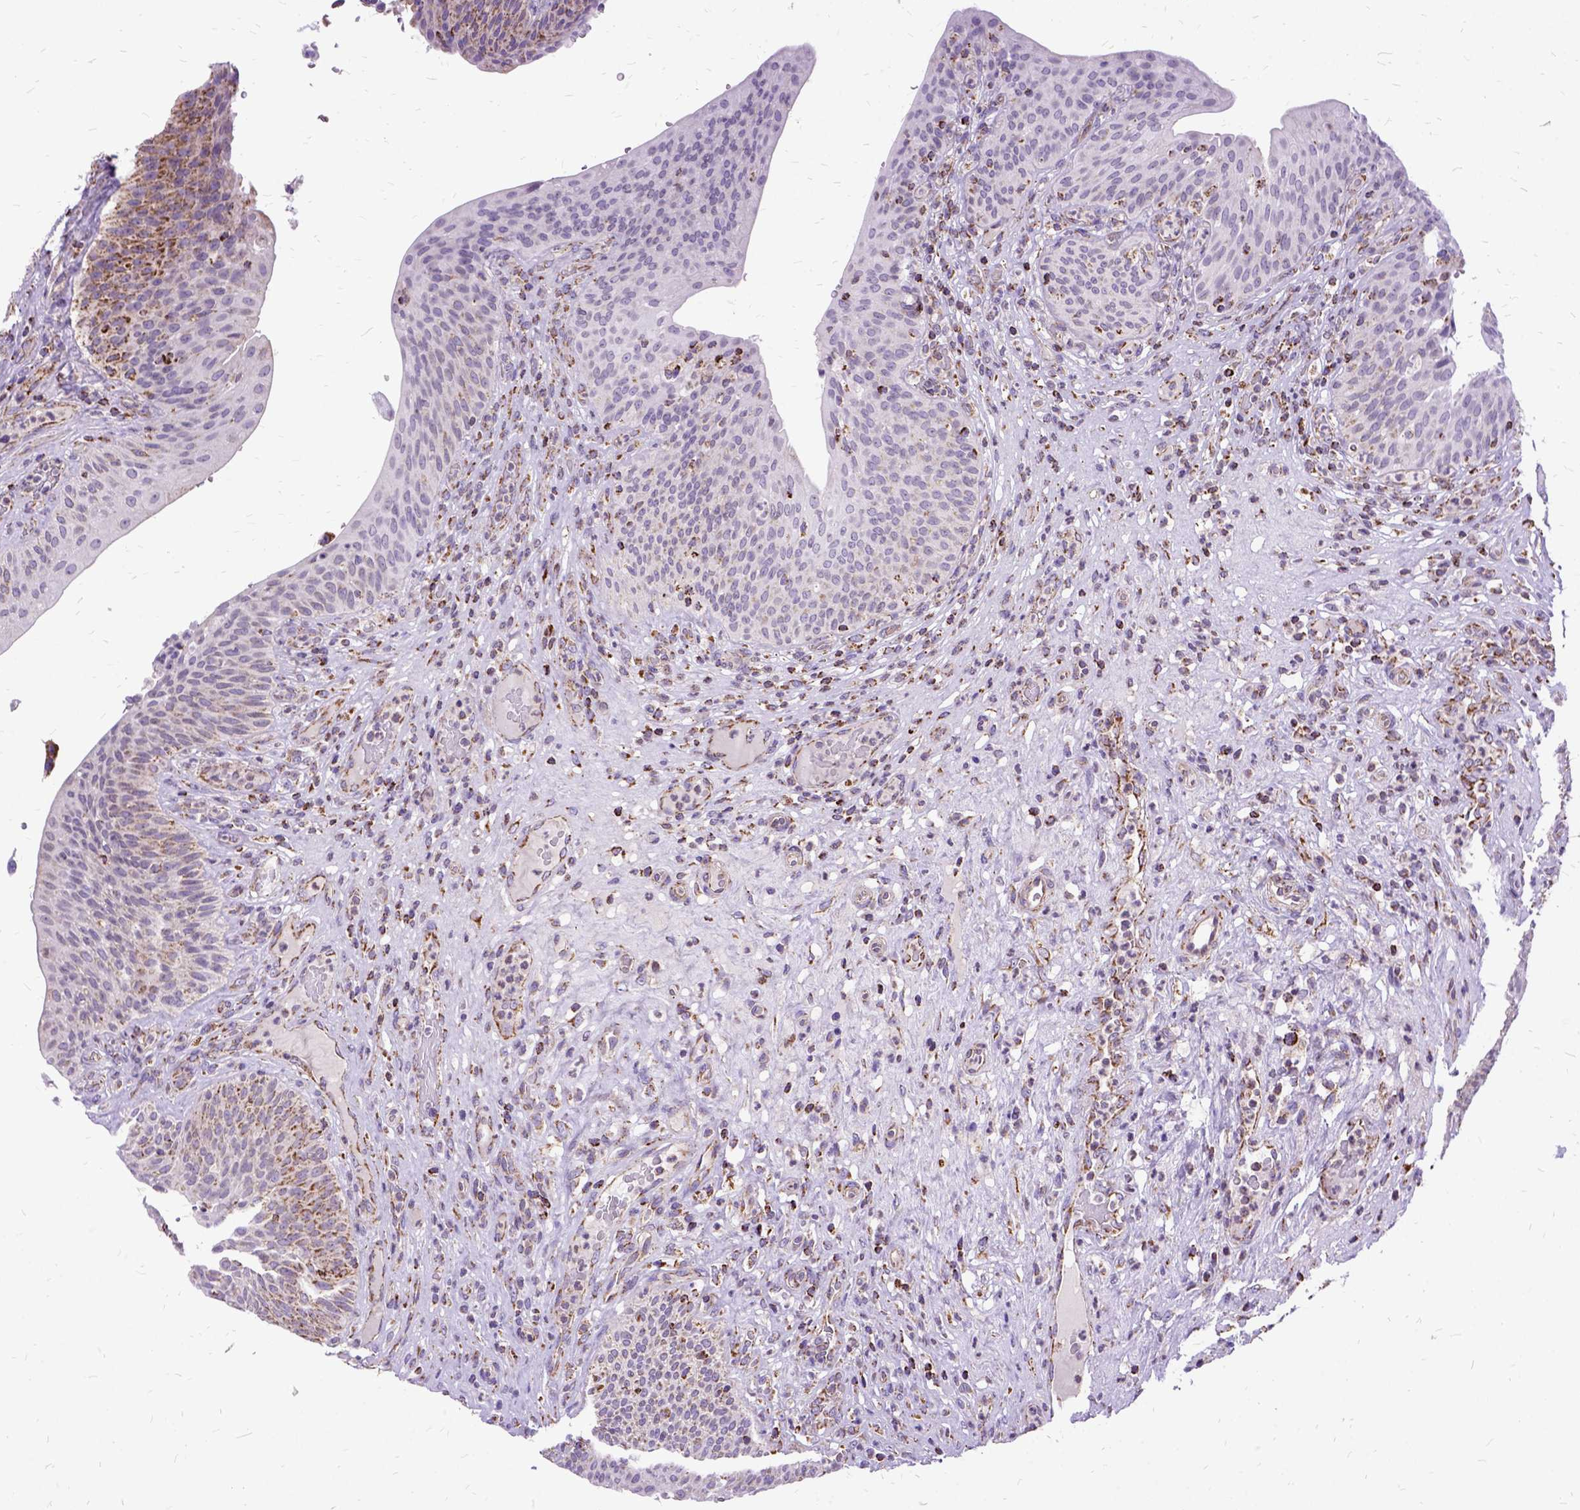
{"staining": {"intensity": "moderate", "quantity": "<25%", "location": "cytoplasmic/membranous"}, "tissue": "urinary bladder", "cell_type": "Urothelial cells", "image_type": "normal", "snomed": [{"axis": "morphology", "description": "Normal tissue, NOS"}, {"axis": "topography", "description": "Urinary bladder"}, {"axis": "topography", "description": "Peripheral nerve tissue"}], "caption": "The photomicrograph reveals staining of benign urinary bladder, revealing moderate cytoplasmic/membranous protein expression (brown color) within urothelial cells.", "gene": "OXCT1", "patient": {"sex": "male", "age": 66}}